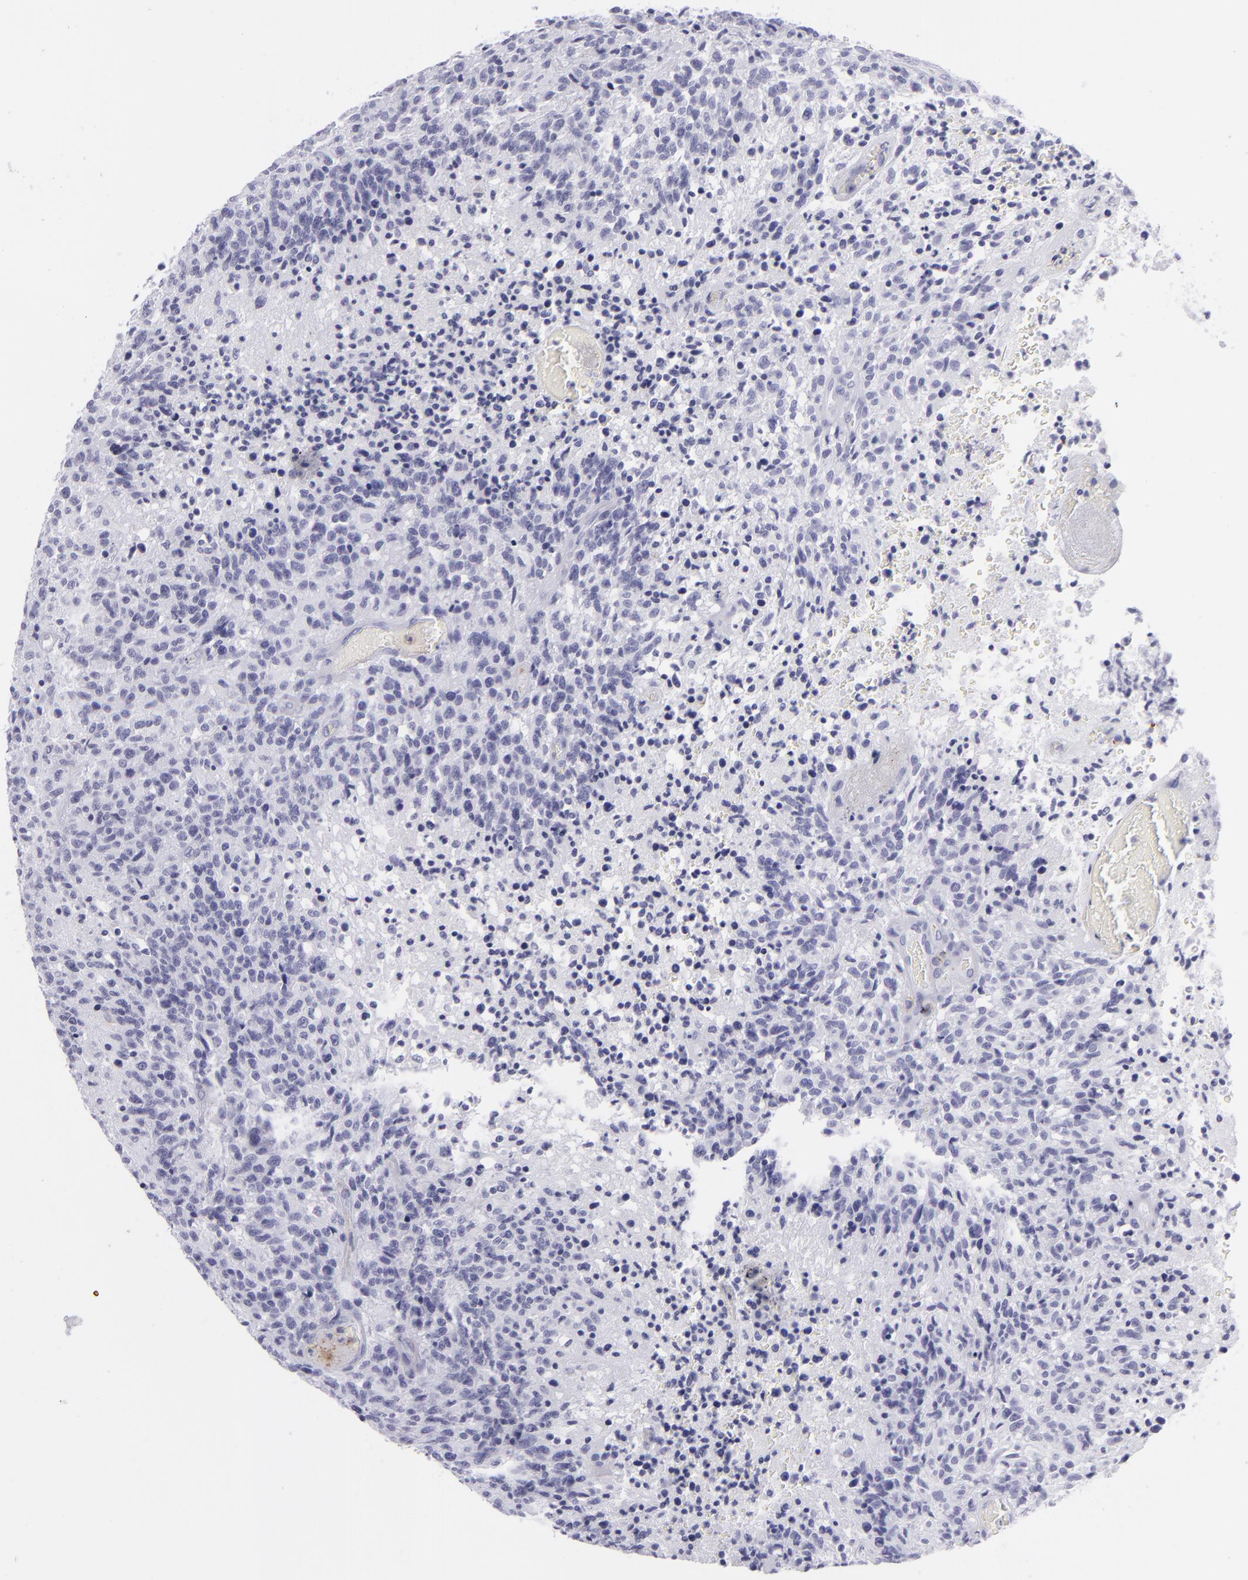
{"staining": {"intensity": "negative", "quantity": "none", "location": "none"}, "tissue": "glioma", "cell_type": "Tumor cells", "image_type": "cancer", "snomed": [{"axis": "morphology", "description": "Glioma, malignant, High grade"}, {"axis": "topography", "description": "Brain"}], "caption": "Immunohistochemistry of glioma demonstrates no staining in tumor cells. (IHC, brightfield microscopy, high magnification).", "gene": "SELPLG", "patient": {"sex": "male", "age": 36}}